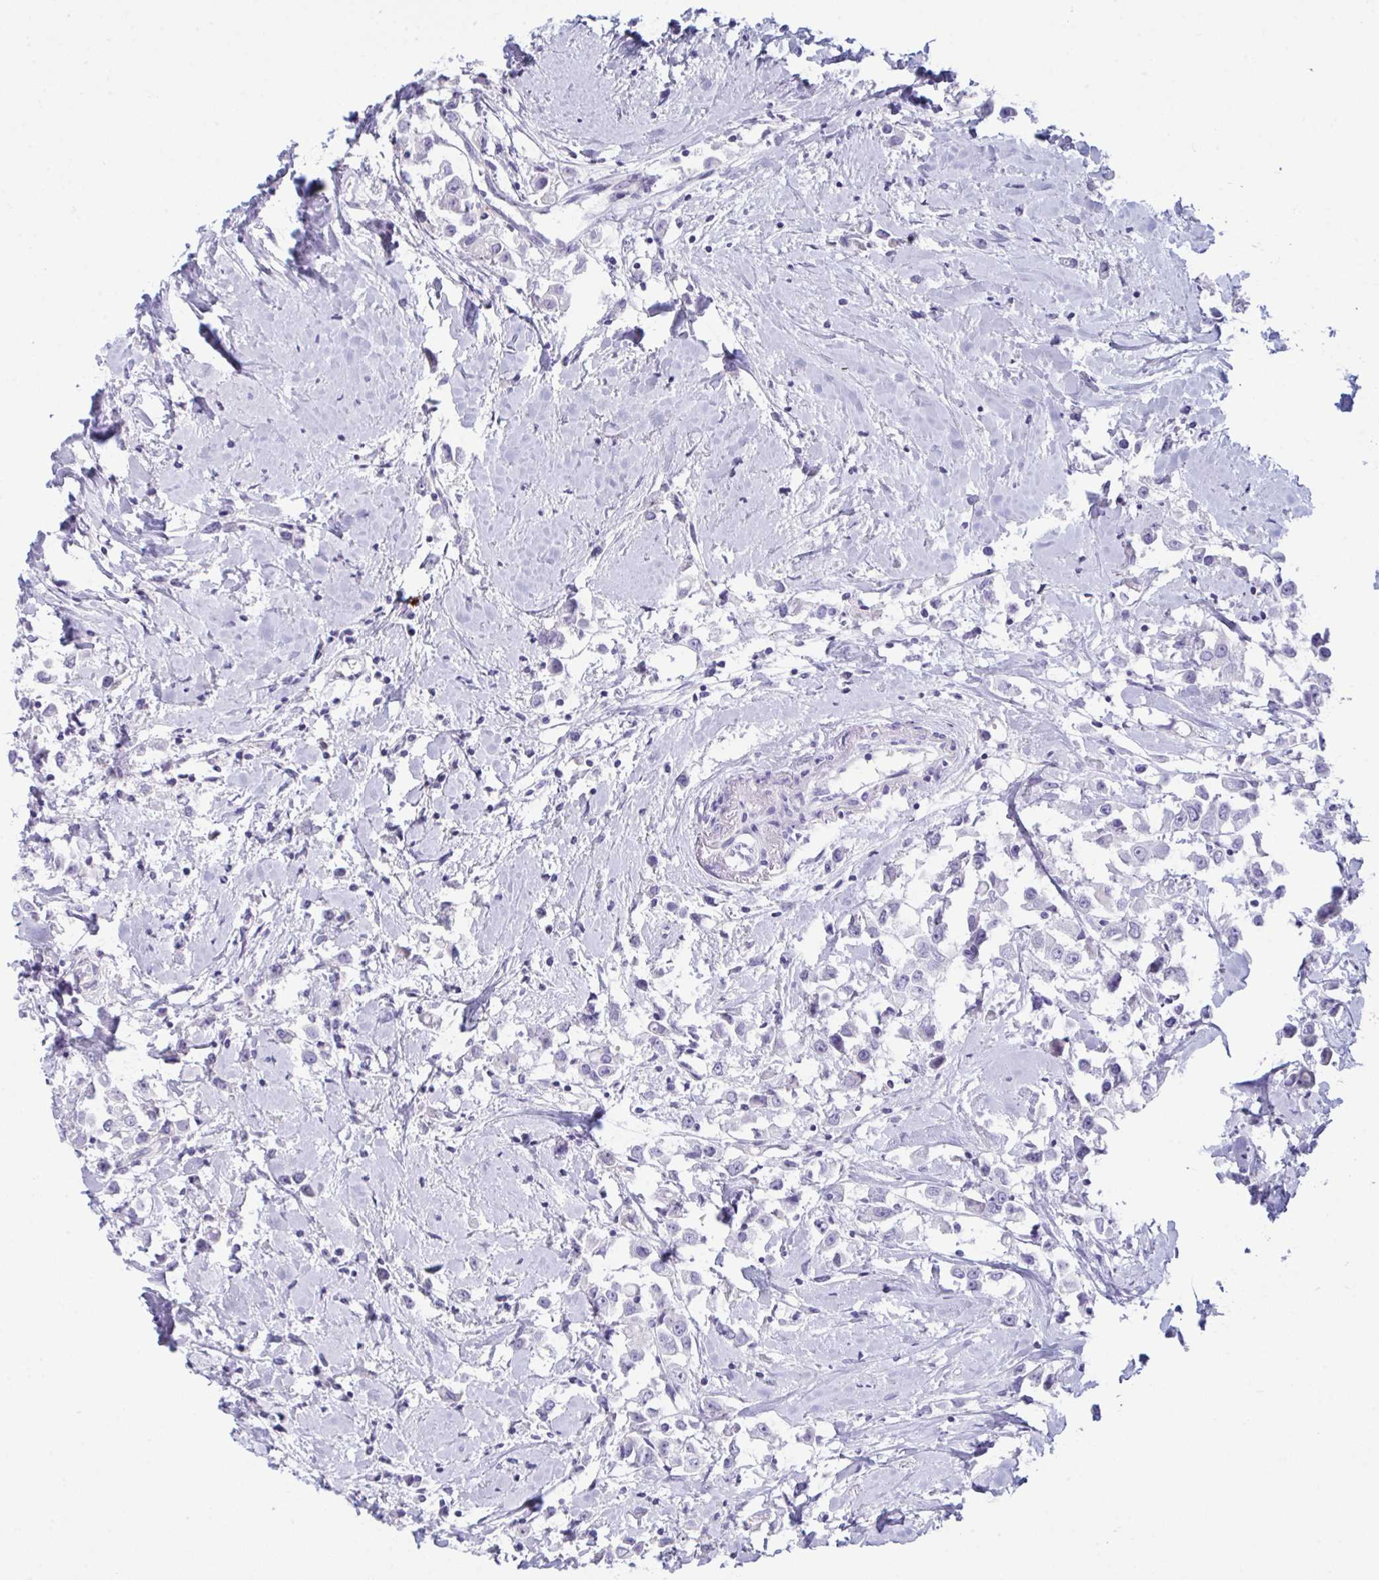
{"staining": {"intensity": "negative", "quantity": "none", "location": "none"}, "tissue": "breast cancer", "cell_type": "Tumor cells", "image_type": "cancer", "snomed": [{"axis": "morphology", "description": "Duct carcinoma"}, {"axis": "topography", "description": "Breast"}], "caption": "An image of intraductal carcinoma (breast) stained for a protein reveals no brown staining in tumor cells.", "gene": "ZNF684", "patient": {"sex": "female", "age": 61}}